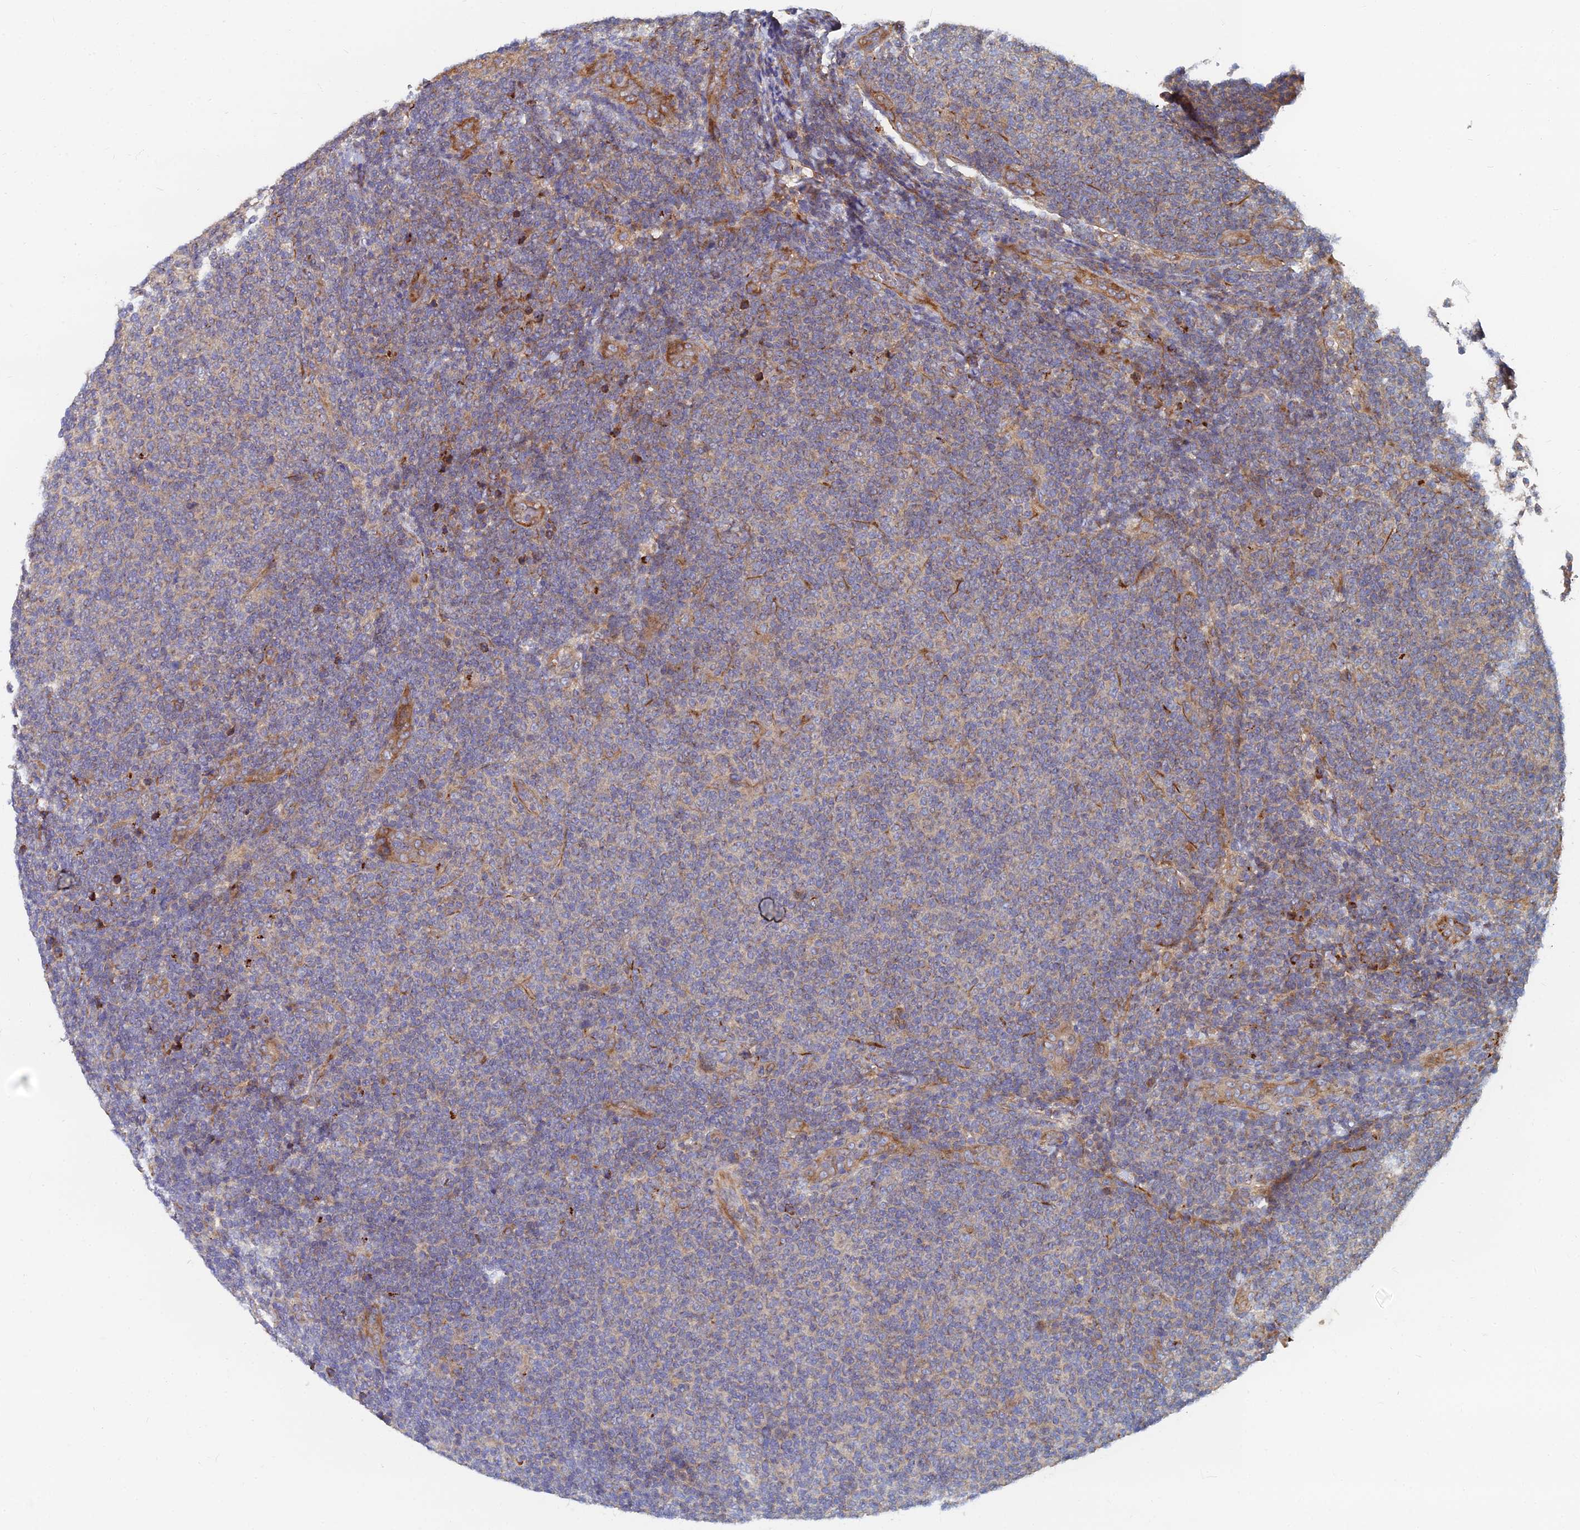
{"staining": {"intensity": "weak", "quantity": "25%-75%", "location": "cytoplasmic/membranous"}, "tissue": "lymphoma", "cell_type": "Tumor cells", "image_type": "cancer", "snomed": [{"axis": "morphology", "description": "Malignant lymphoma, non-Hodgkin's type, Low grade"}, {"axis": "topography", "description": "Lymph node"}], "caption": "Immunohistochemical staining of malignant lymphoma, non-Hodgkin's type (low-grade) displays low levels of weak cytoplasmic/membranous staining in about 25%-75% of tumor cells.", "gene": "CCZ1", "patient": {"sex": "male", "age": 66}}